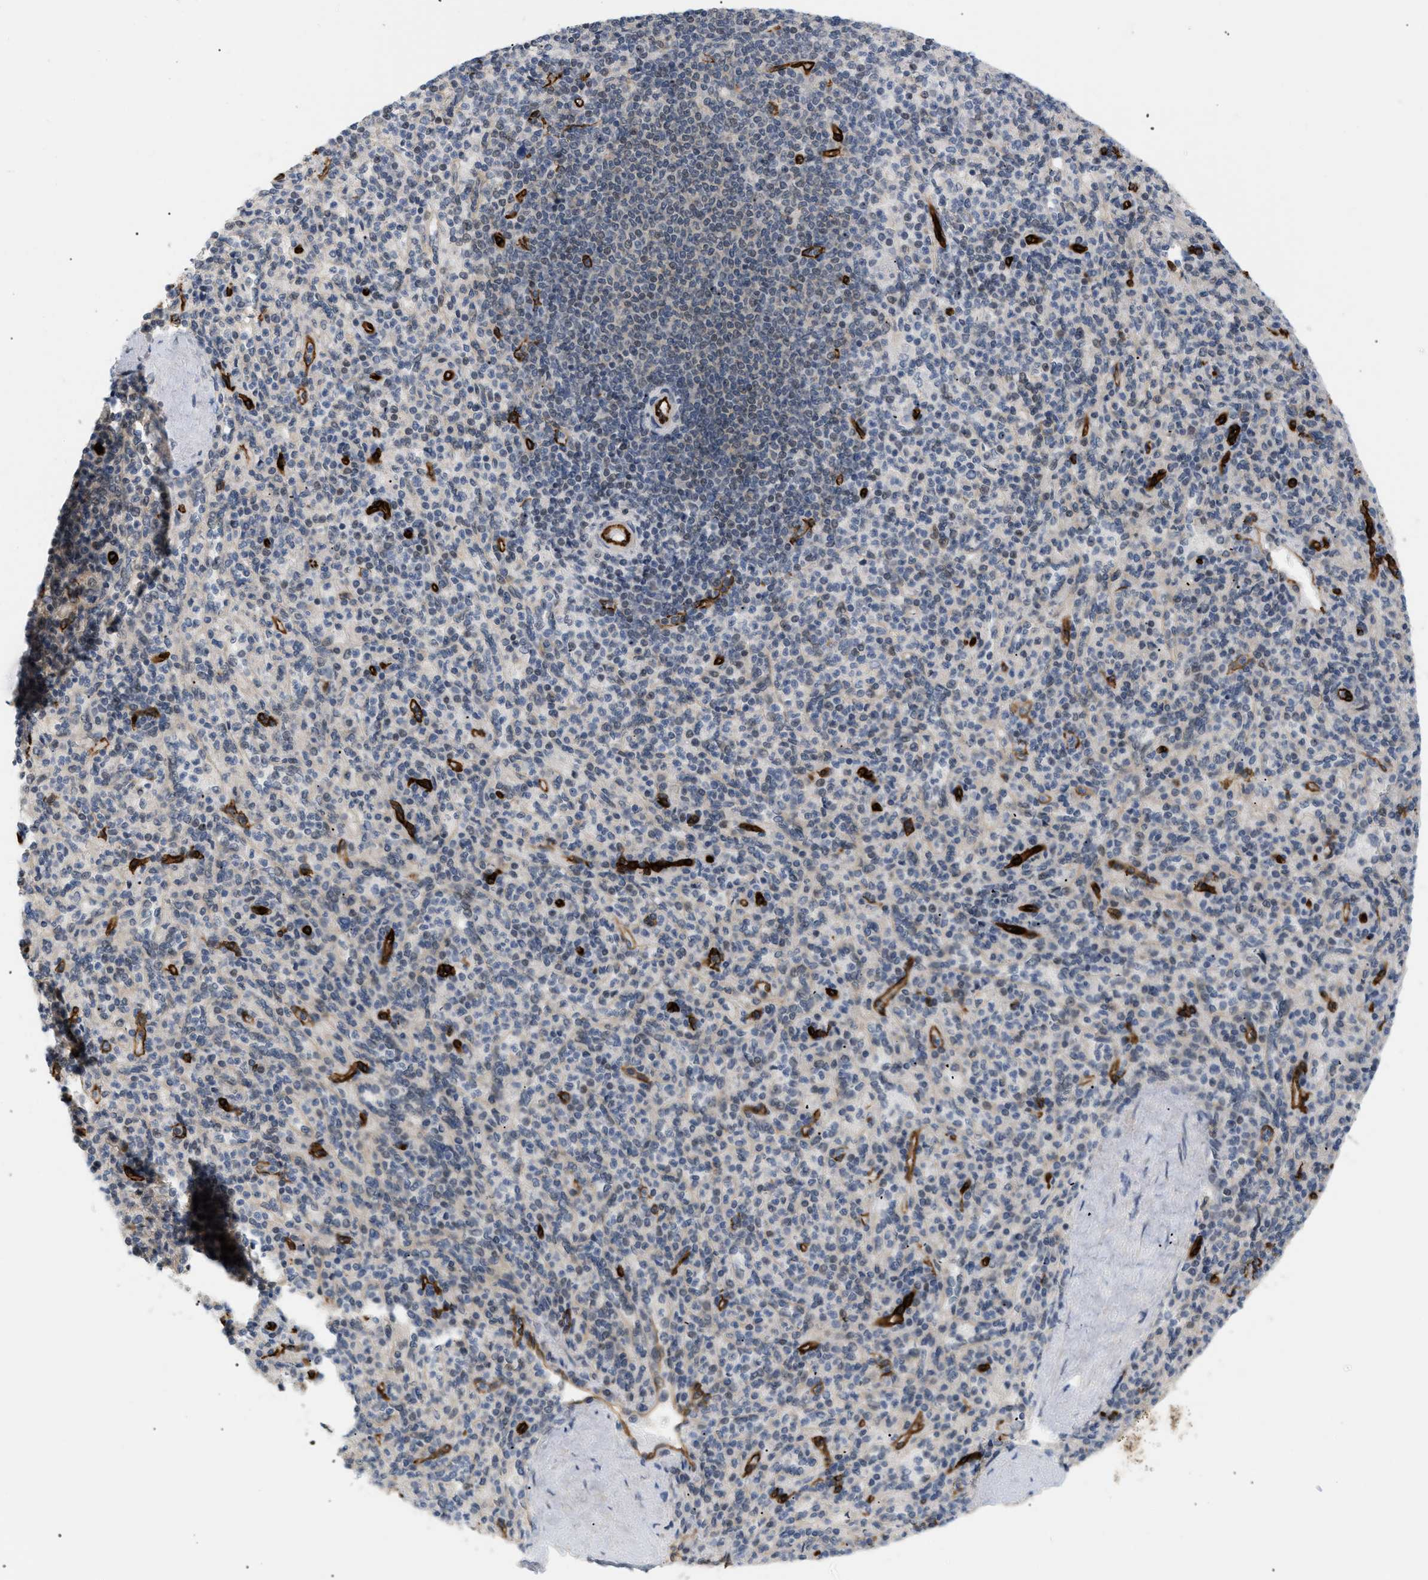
{"staining": {"intensity": "weak", "quantity": "25%-75%", "location": "cytoplasmic/membranous"}, "tissue": "spleen", "cell_type": "Cells in red pulp", "image_type": "normal", "snomed": [{"axis": "morphology", "description": "Normal tissue, NOS"}, {"axis": "topography", "description": "Spleen"}], "caption": "Immunohistochemistry histopathology image of unremarkable spleen: spleen stained using immunohistochemistry (IHC) displays low levels of weak protein expression localized specifically in the cytoplasmic/membranous of cells in red pulp, appearing as a cytoplasmic/membranous brown color.", "gene": "PALMD", "patient": {"sex": "male", "age": 36}}